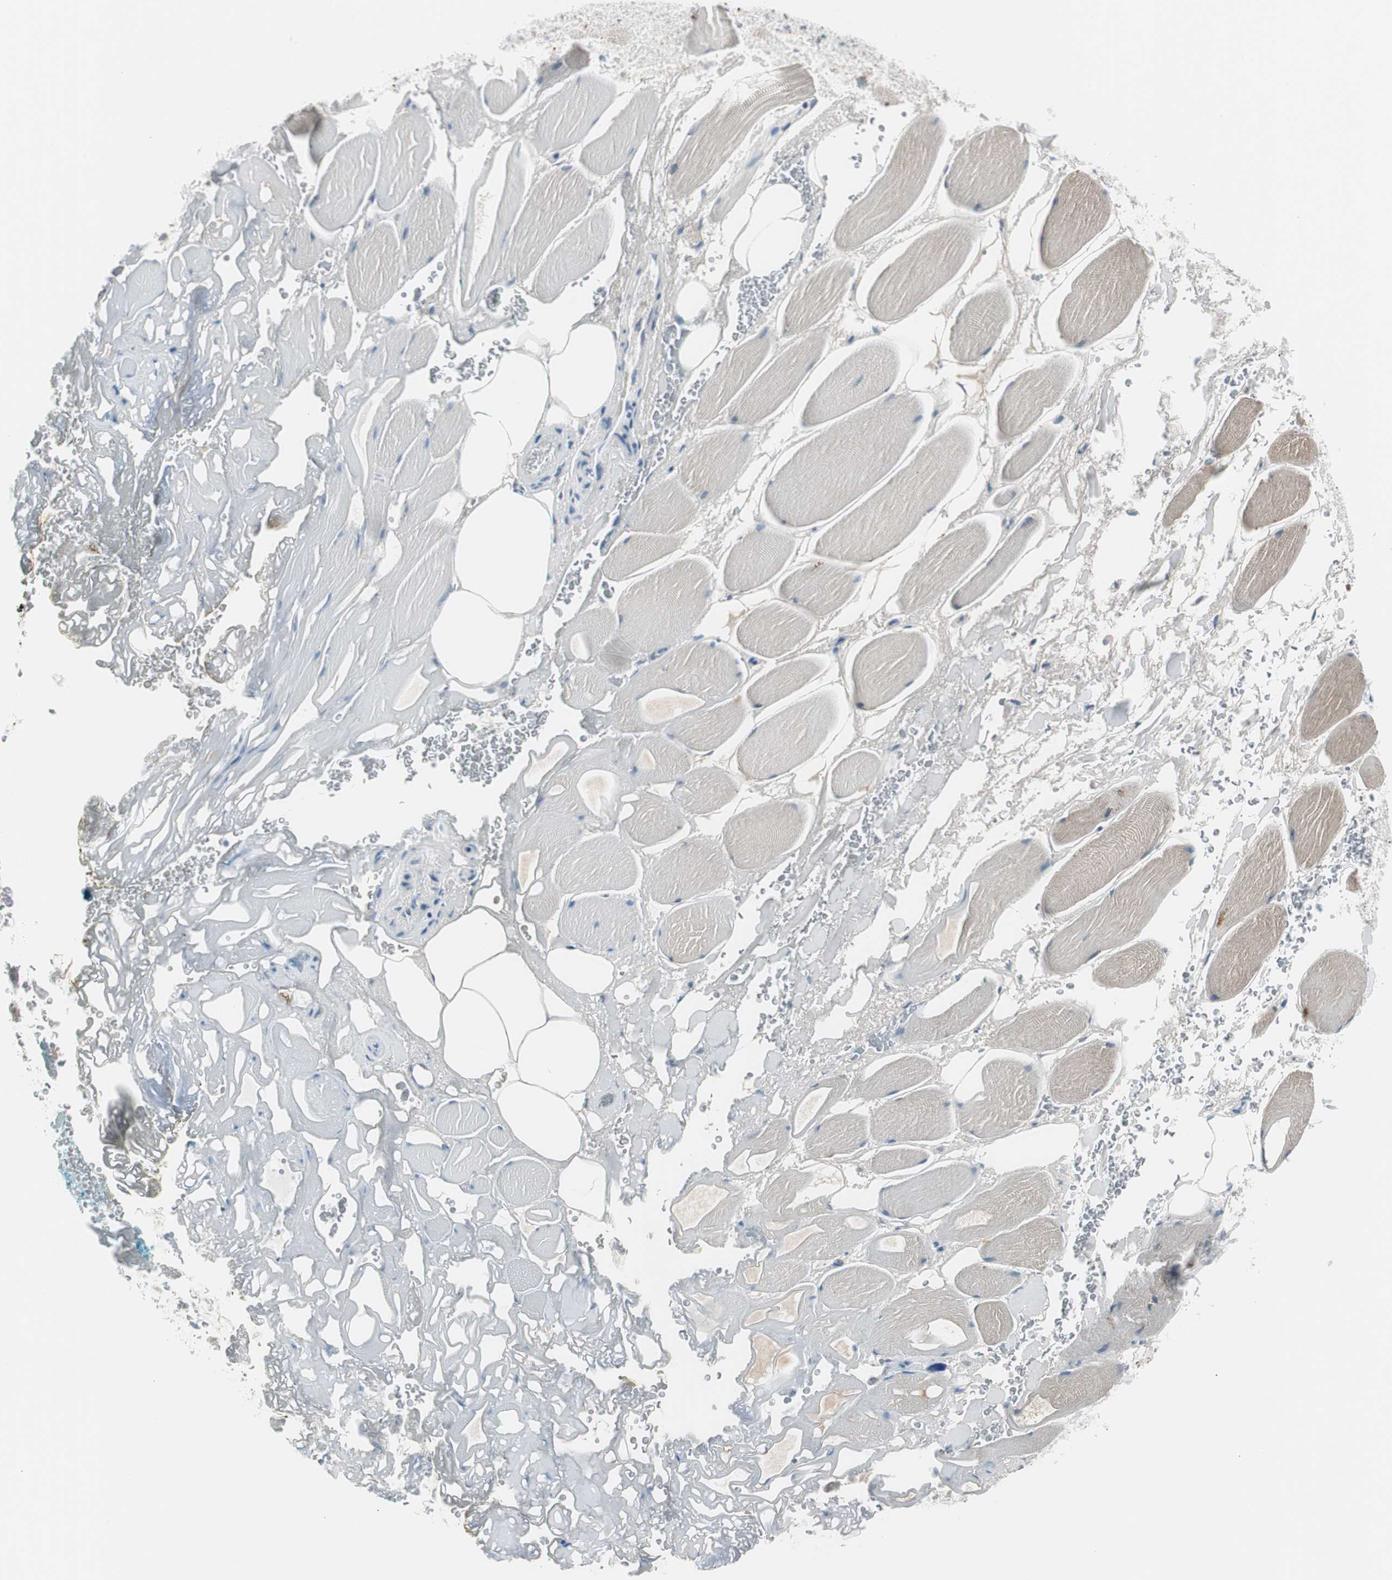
{"staining": {"intensity": "negative", "quantity": "none", "location": "none"}, "tissue": "adipose tissue", "cell_type": "Adipocytes", "image_type": "normal", "snomed": [{"axis": "morphology", "description": "Normal tissue, NOS"}, {"axis": "topography", "description": "Soft tissue"}, {"axis": "topography", "description": "Peripheral nerve tissue"}], "caption": "Immunohistochemical staining of normal human adipose tissue exhibits no significant expression in adipocytes. The staining is performed using DAB brown chromogen with nuclei counter-stained in using hematoxylin.", "gene": "SERPINF1", "patient": {"sex": "female", "age": 71}}